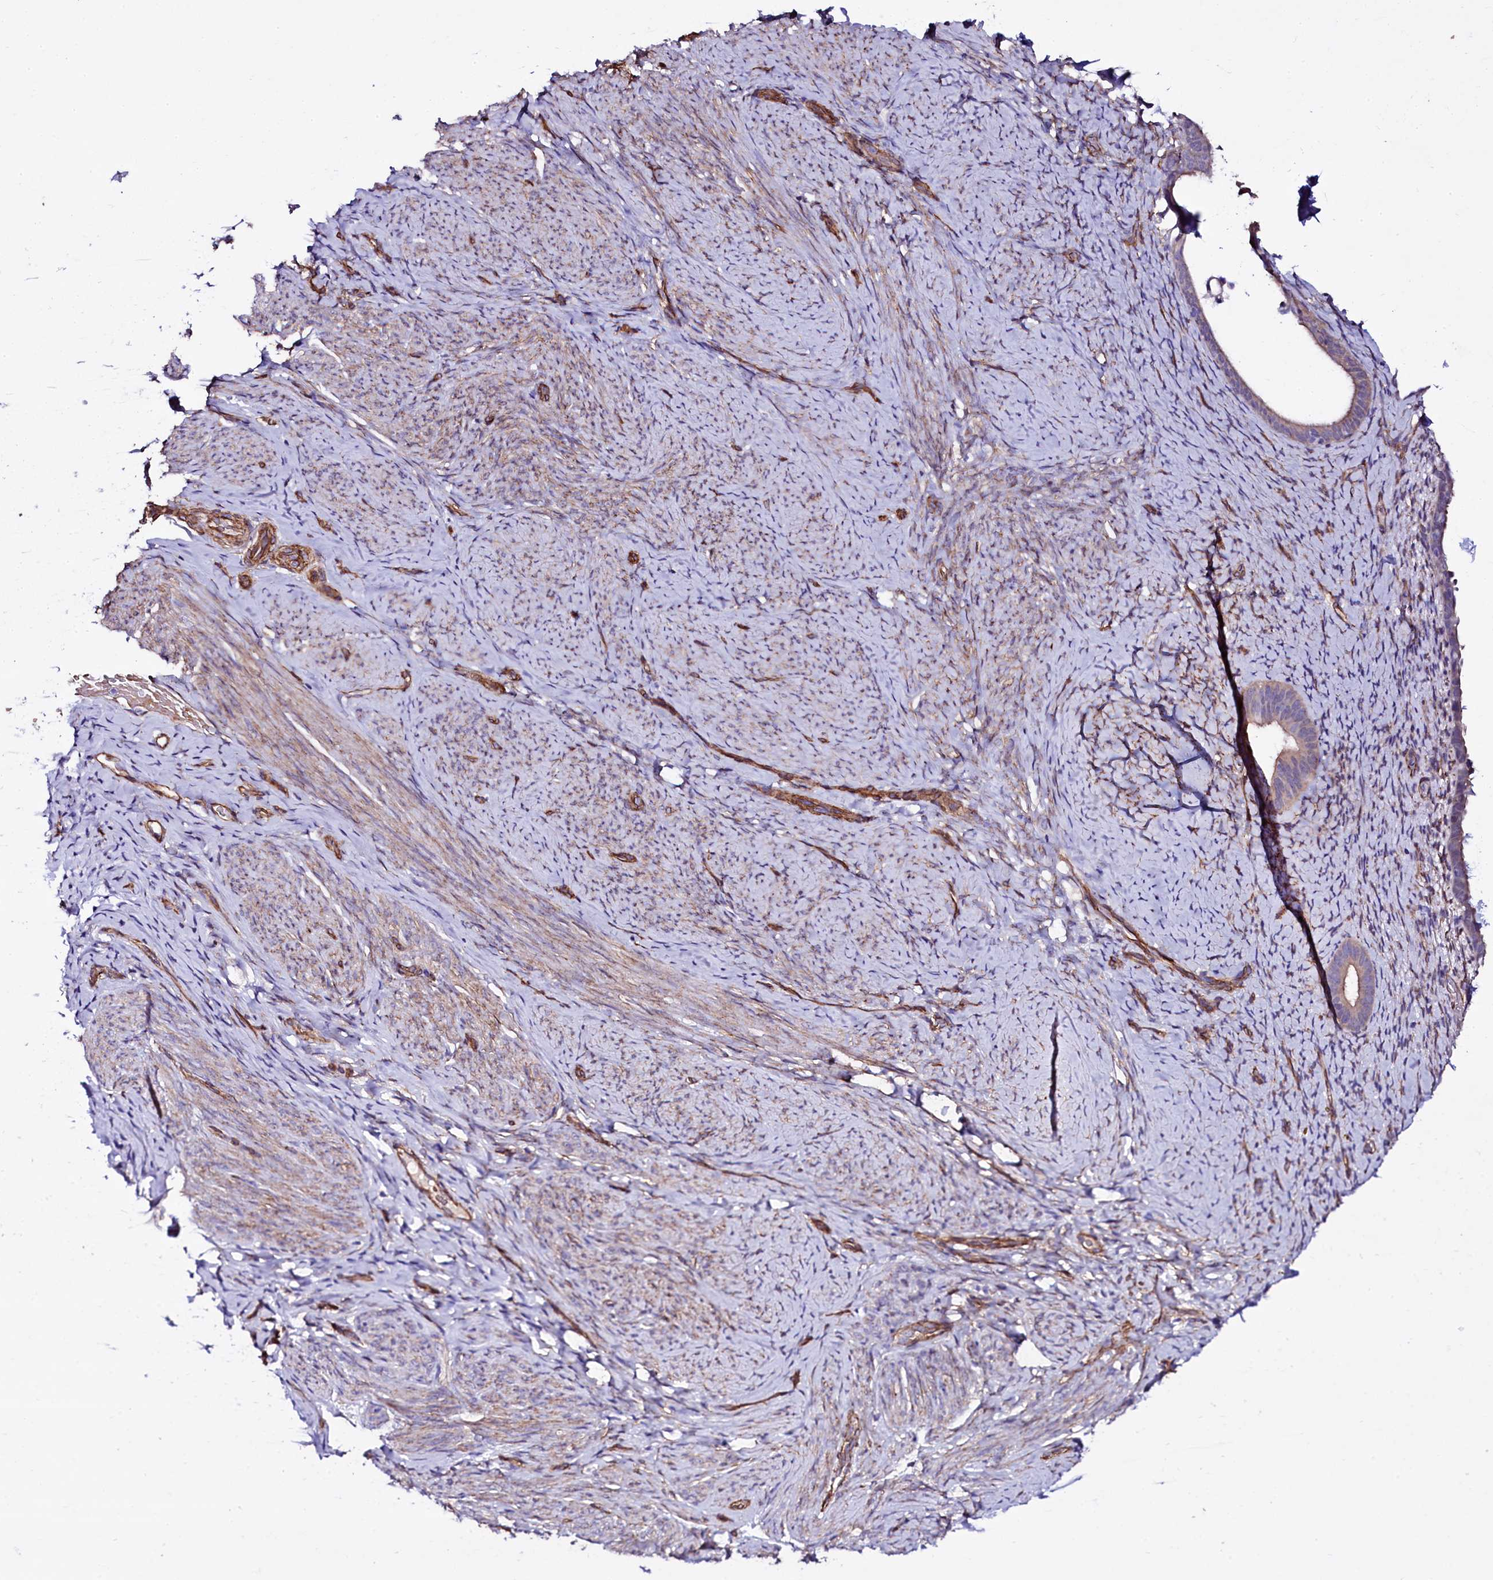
{"staining": {"intensity": "negative", "quantity": "none", "location": "none"}, "tissue": "endometrium", "cell_type": "Cells in endometrial stroma", "image_type": "normal", "snomed": [{"axis": "morphology", "description": "Normal tissue, NOS"}, {"axis": "topography", "description": "Endometrium"}], "caption": "Image shows no protein staining in cells in endometrial stroma of unremarkable endometrium.", "gene": "MEX3C", "patient": {"sex": "female", "age": 65}}